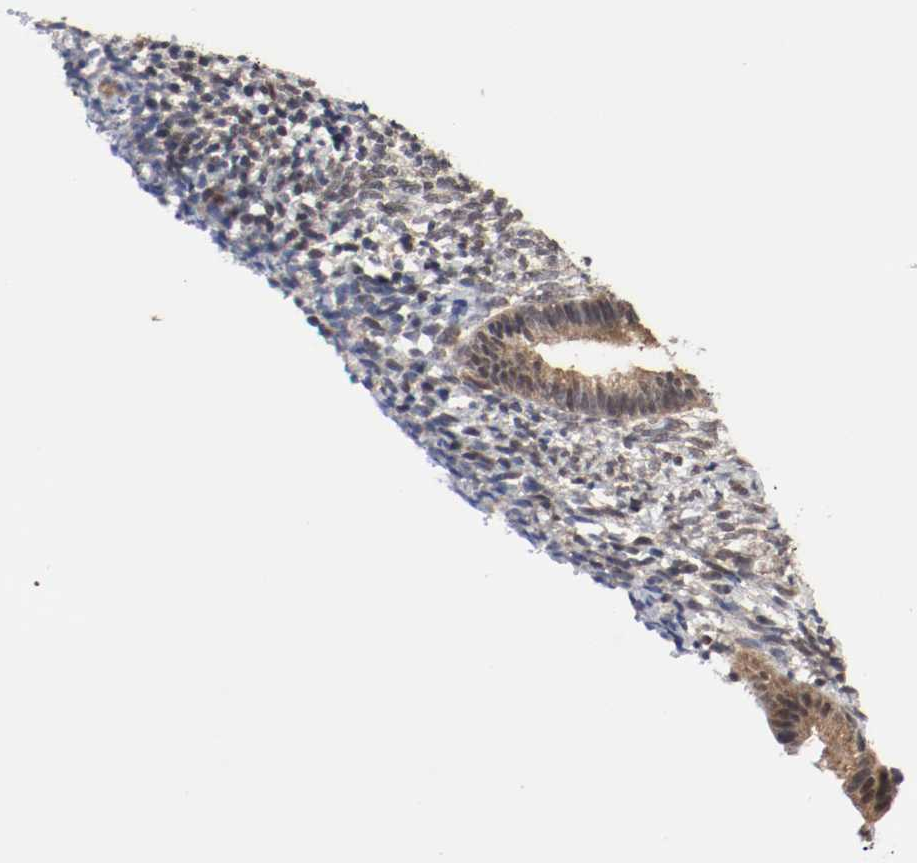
{"staining": {"intensity": "weak", "quantity": "25%-75%", "location": "cytoplasmic/membranous"}, "tissue": "endometrium", "cell_type": "Cells in endometrial stroma", "image_type": "normal", "snomed": [{"axis": "morphology", "description": "Normal tissue, NOS"}, {"axis": "topography", "description": "Endometrium"}], "caption": "Immunohistochemical staining of unremarkable endometrium demonstrates low levels of weak cytoplasmic/membranous positivity in approximately 25%-75% of cells in endometrial stroma.", "gene": "AFG3L2", "patient": {"sex": "female", "age": 57}}